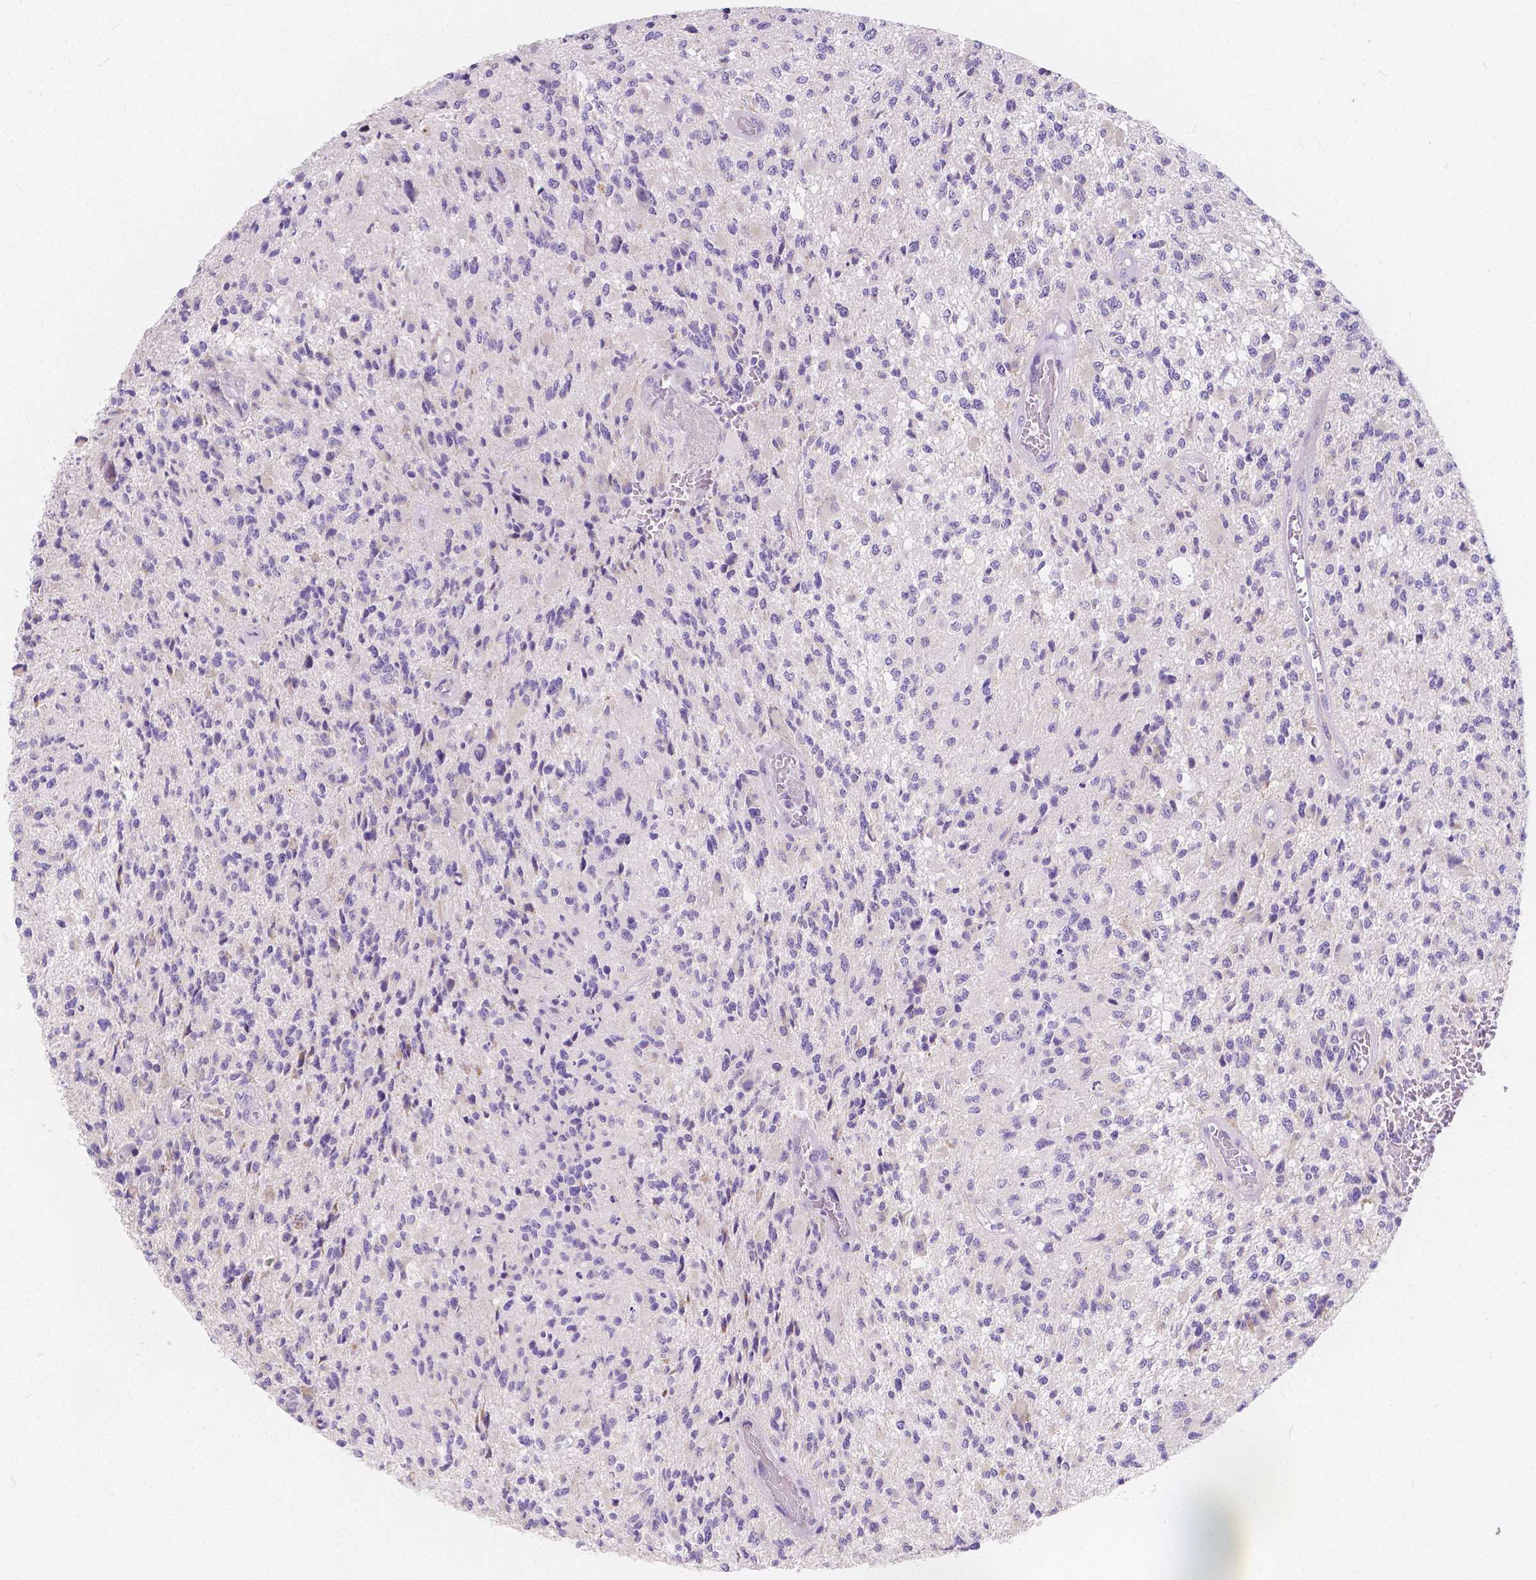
{"staining": {"intensity": "negative", "quantity": "none", "location": "none"}, "tissue": "glioma", "cell_type": "Tumor cells", "image_type": "cancer", "snomed": [{"axis": "morphology", "description": "Glioma, malignant, High grade"}, {"axis": "topography", "description": "Brain"}], "caption": "Immunohistochemistry photomicrograph of malignant glioma (high-grade) stained for a protein (brown), which demonstrates no staining in tumor cells. (DAB (3,3'-diaminobenzidine) IHC, high magnification).", "gene": "RNF186", "patient": {"sex": "female", "age": 63}}